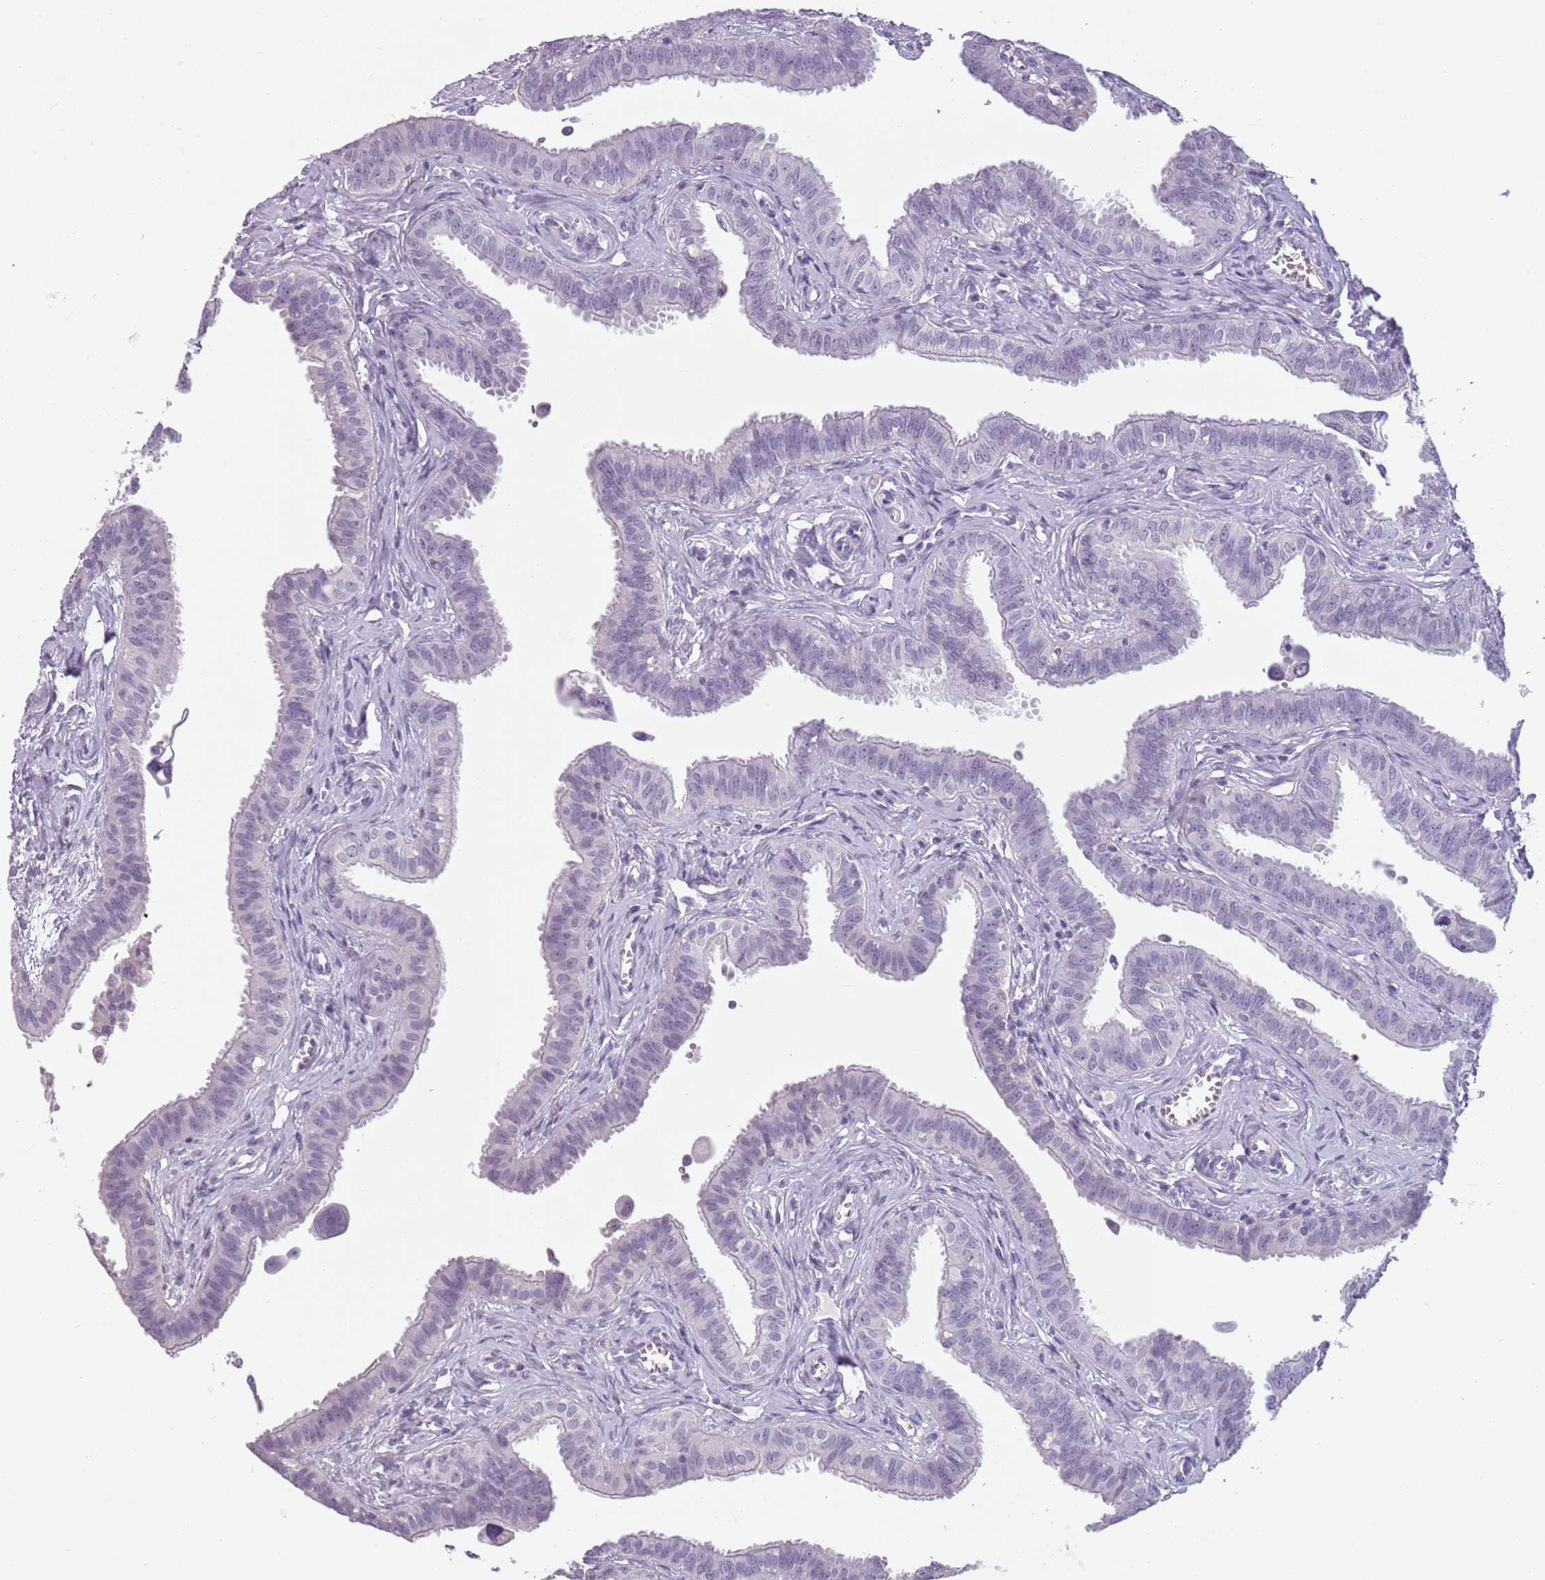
{"staining": {"intensity": "negative", "quantity": "none", "location": "none"}, "tissue": "fallopian tube", "cell_type": "Glandular cells", "image_type": "normal", "snomed": [{"axis": "morphology", "description": "Normal tissue, NOS"}, {"axis": "morphology", "description": "Carcinoma, NOS"}, {"axis": "topography", "description": "Fallopian tube"}, {"axis": "topography", "description": "Ovary"}], "caption": "IHC image of unremarkable fallopian tube: fallopian tube stained with DAB reveals no significant protein expression in glandular cells.", "gene": "PIEZO1", "patient": {"sex": "female", "age": 59}}